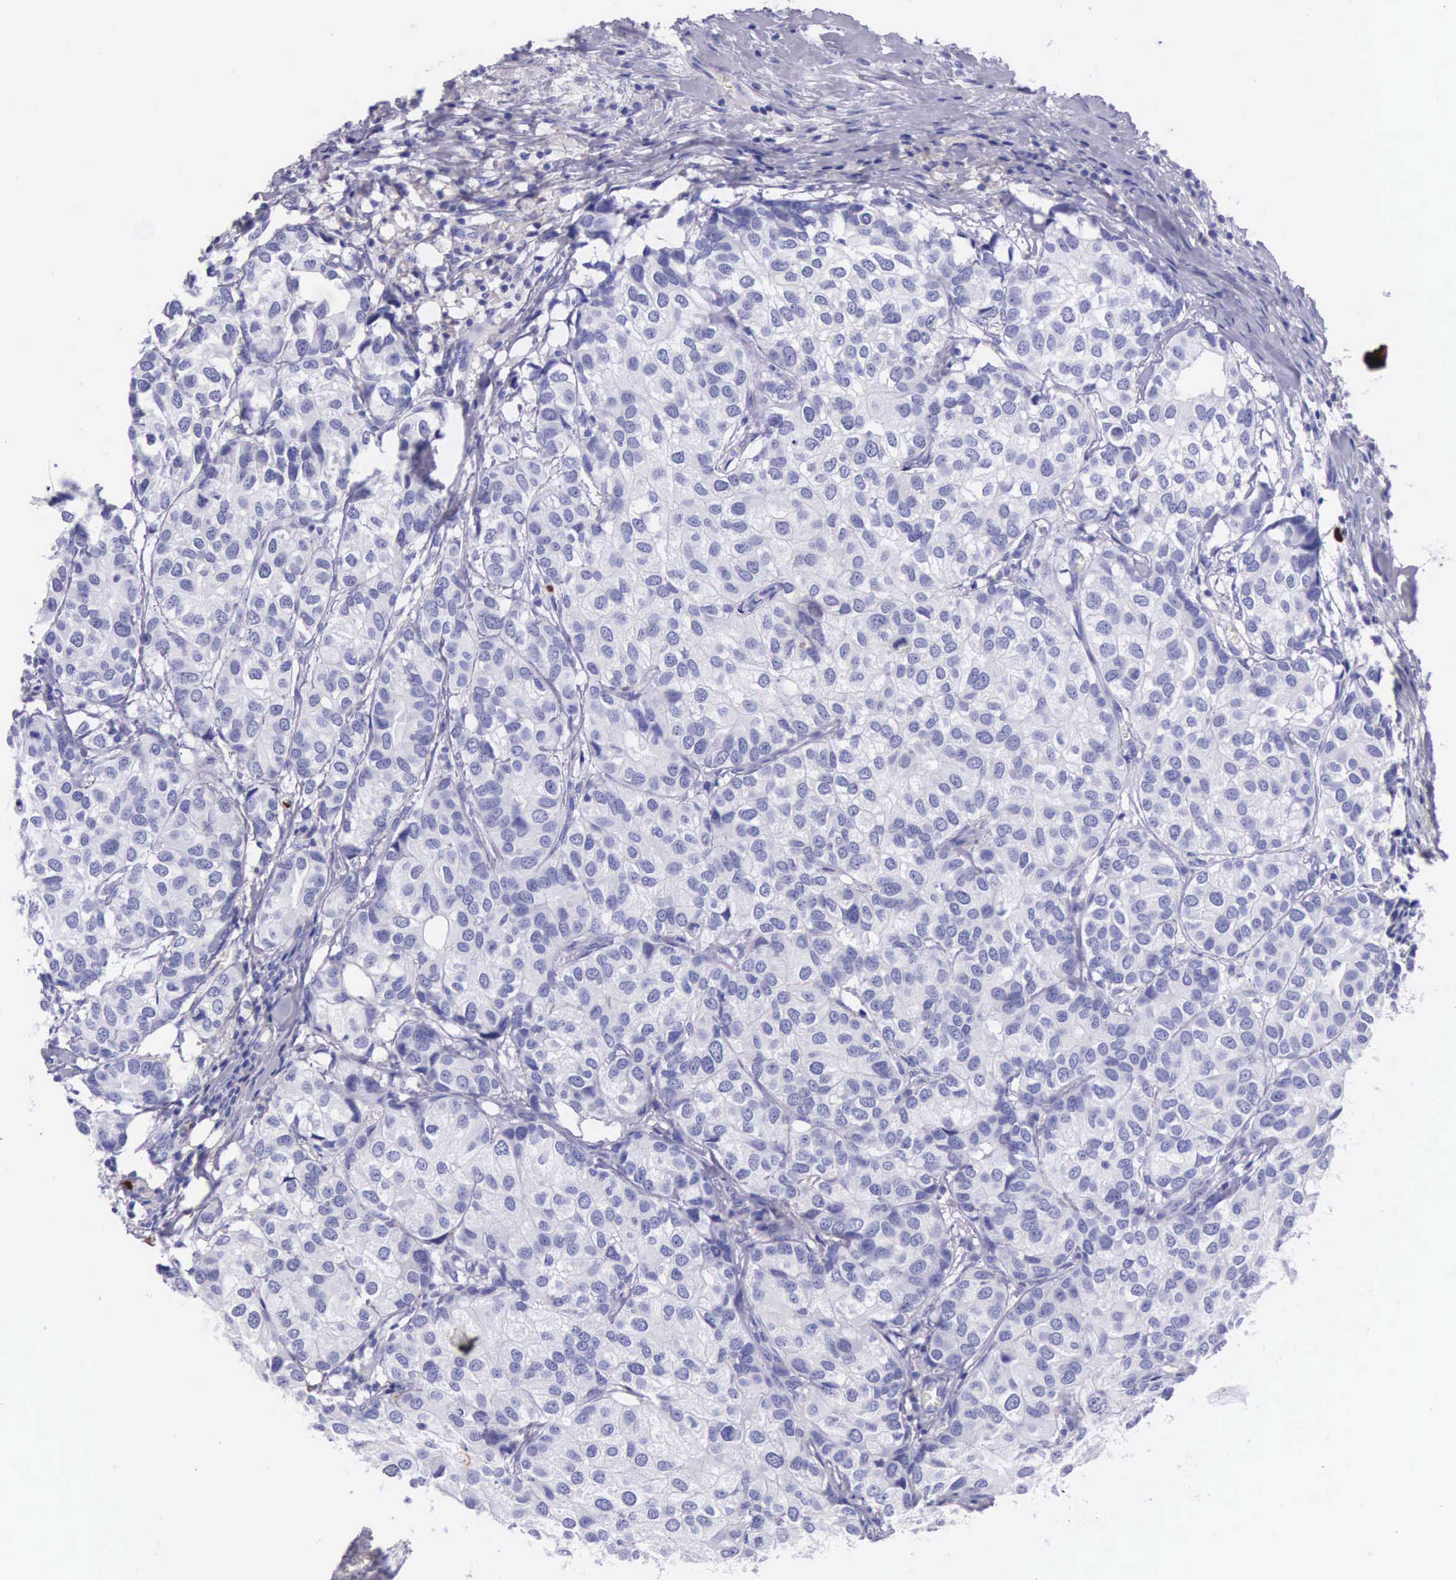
{"staining": {"intensity": "negative", "quantity": "none", "location": "none"}, "tissue": "breast cancer", "cell_type": "Tumor cells", "image_type": "cancer", "snomed": [{"axis": "morphology", "description": "Duct carcinoma"}, {"axis": "topography", "description": "Breast"}], "caption": "Immunohistochemistry micrograph of neoplastic tissue: human breast cancer (intraductal carcinoma) stained with DAB exhibits no significant protein staining in tumor cells. (DAB (3,3'-diaminobenzidine) IHC with hematoxylin counter stain).", "gene": "FCN1", "patient": {"sex": "female", "age": 68}}